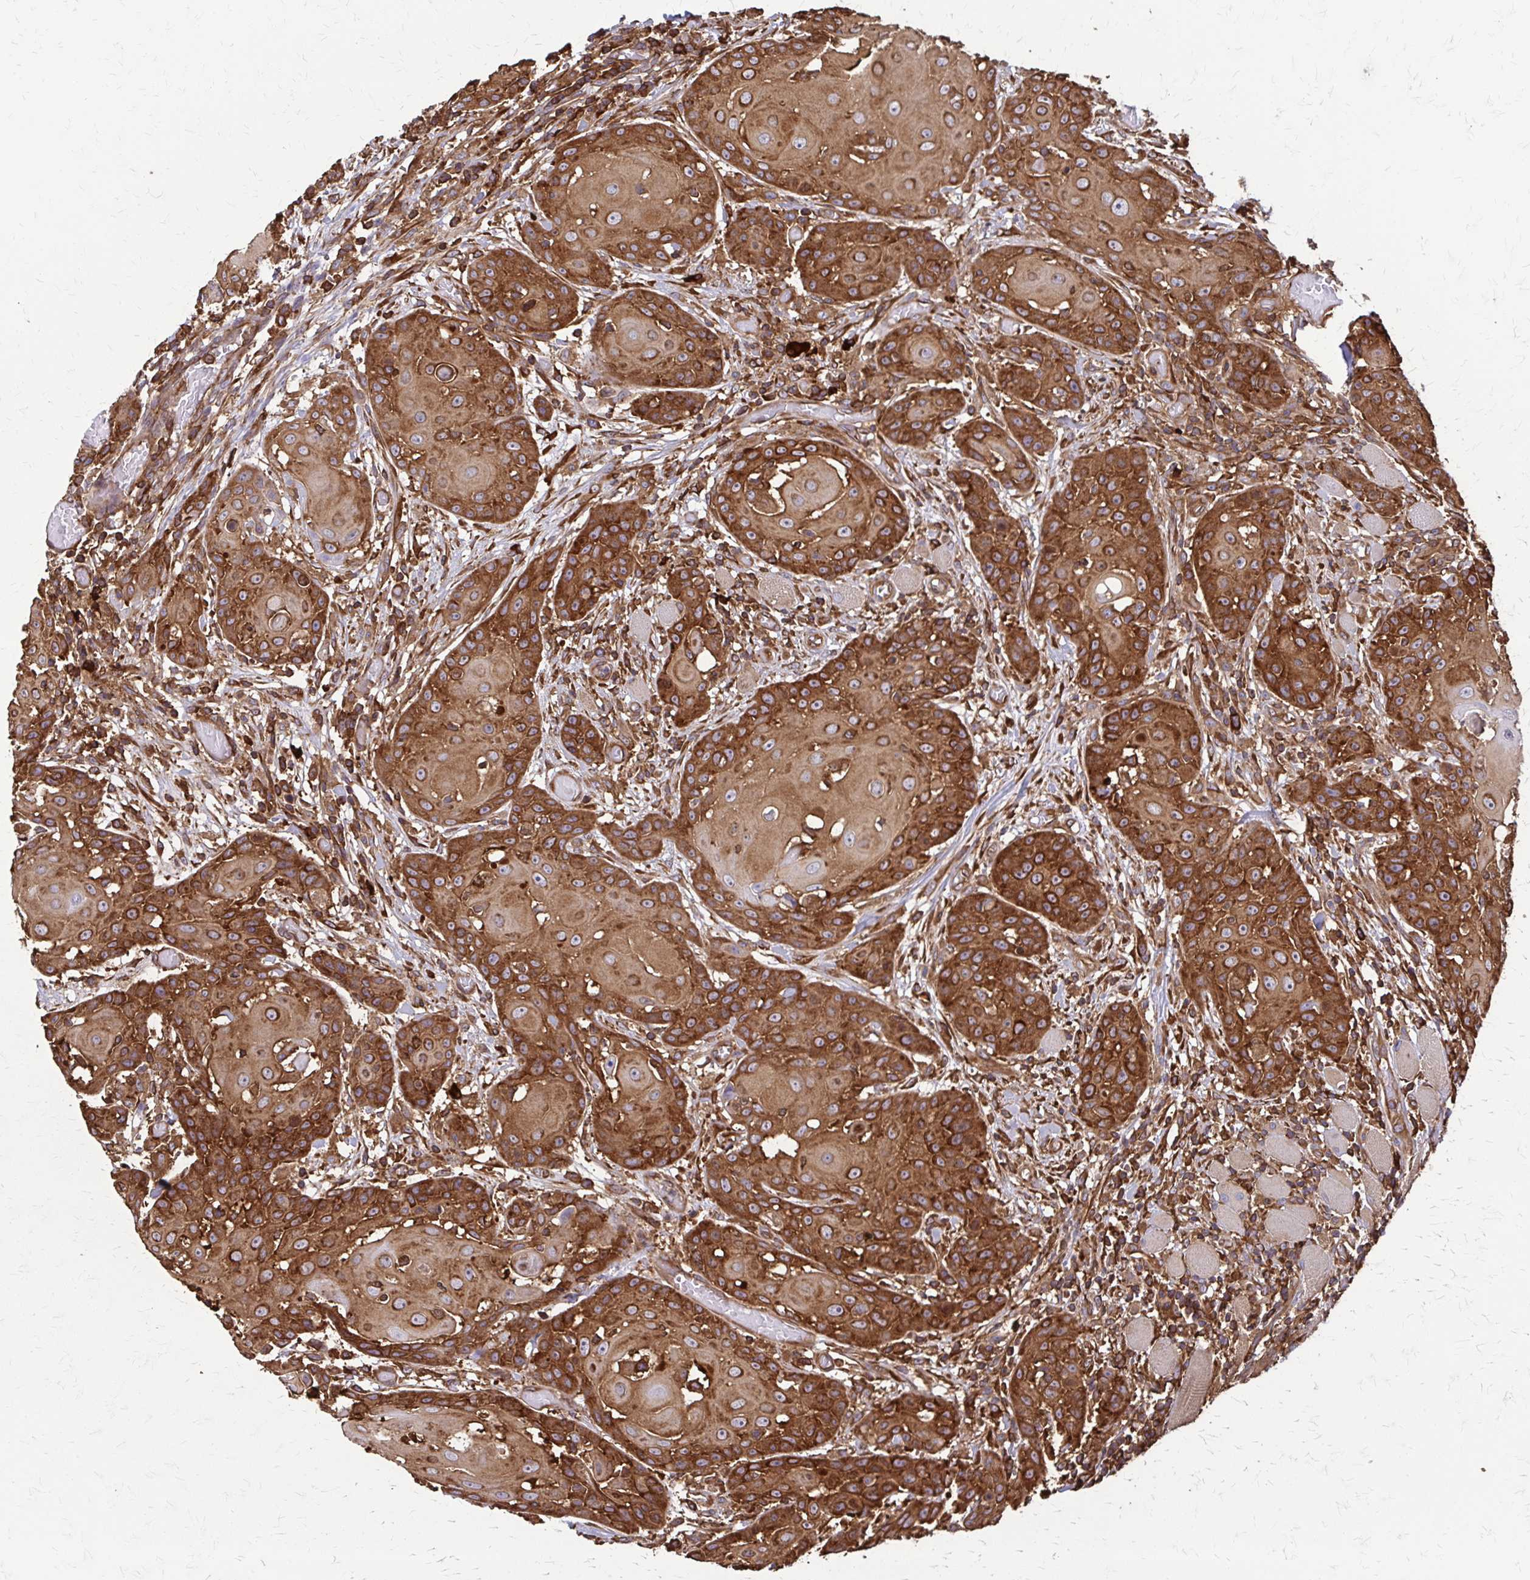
{"staining": {"intensity": "strong", "quantity": ">75%", "location": "cytoplasmic/membranous"}, "tissue": "head and neck cancer", "cell_type": "Tumor cells", "image_type": "cancer", "snomed": [{"axis": "morphology", "description": "Normal tissue, NOS"}, {"axis": "morphology", "description": "Squamous cell carcinoma, NOS"}, {"axis": "topography", "description": "Oral tissue"}, {"axis": "topography", "description": "Head-Neck"}], "caption": "A brown stain shows strong cytoplasmic/membranous positivity of a protein in head and neck cancer tumor cells.", "gene": "EEF2", "patient": {"sex": "female", "age": 55}}